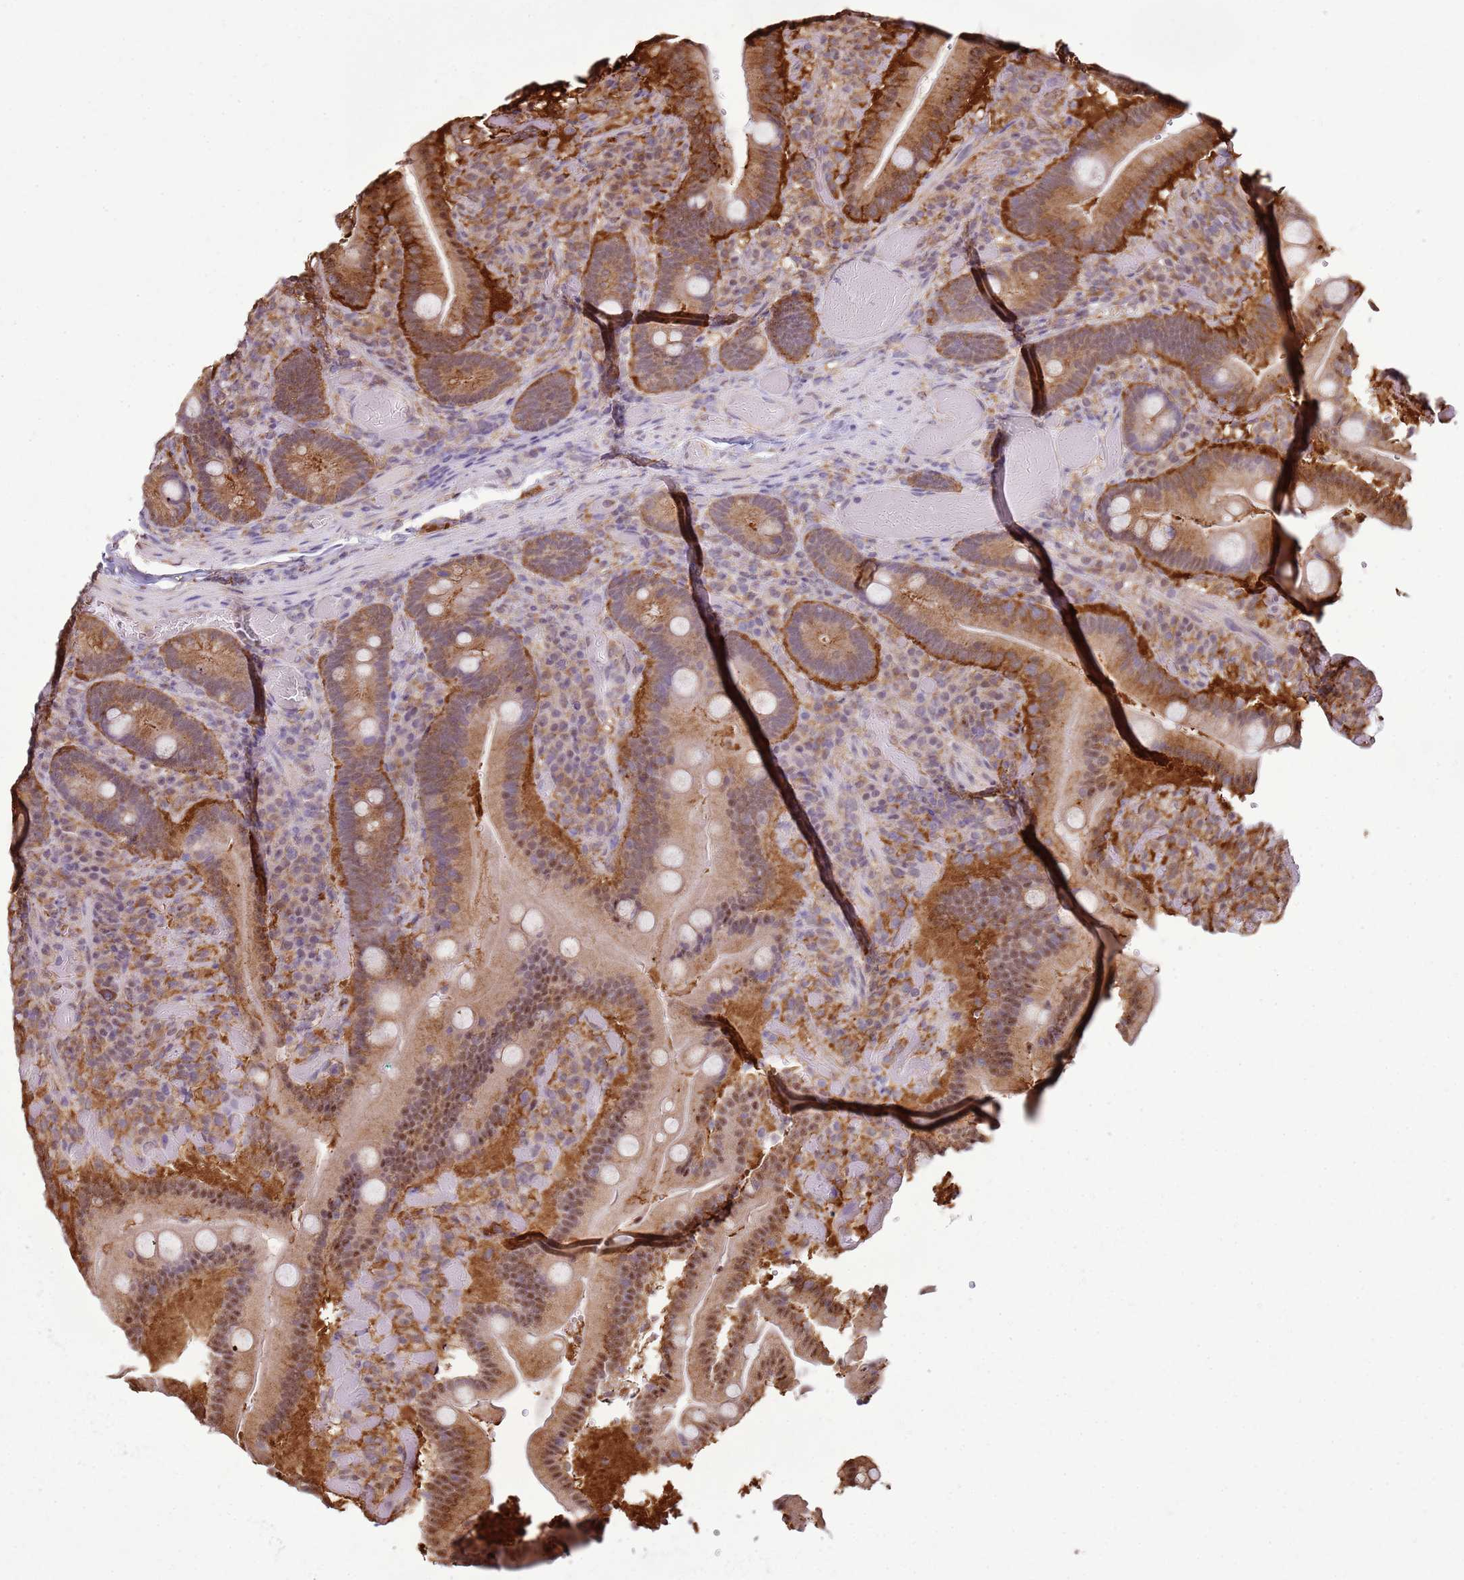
{"staining": {"intensity": "strong", "quantity": ">75%", "location": "cytoplasmic/membranous,nuclear"}, "tissue": "duodenum", "cell_type": "Glandular cells", "image_type": "normal", "snomed": [{"axis": "morphology", "description": "Normal tissue, NOS"}, {"axis": "topography", "description": "Duodenum"}], "caption": "A high-resolution micrograph shows immunohistochemistry (IHC) staining of normal duodenum, which reveals strong cytoplasmic/membranous,nuclear staining in approximately >75% of glandular cells.", "gene": "GABRE", "patient": {"sex": "female", "age": 62}}